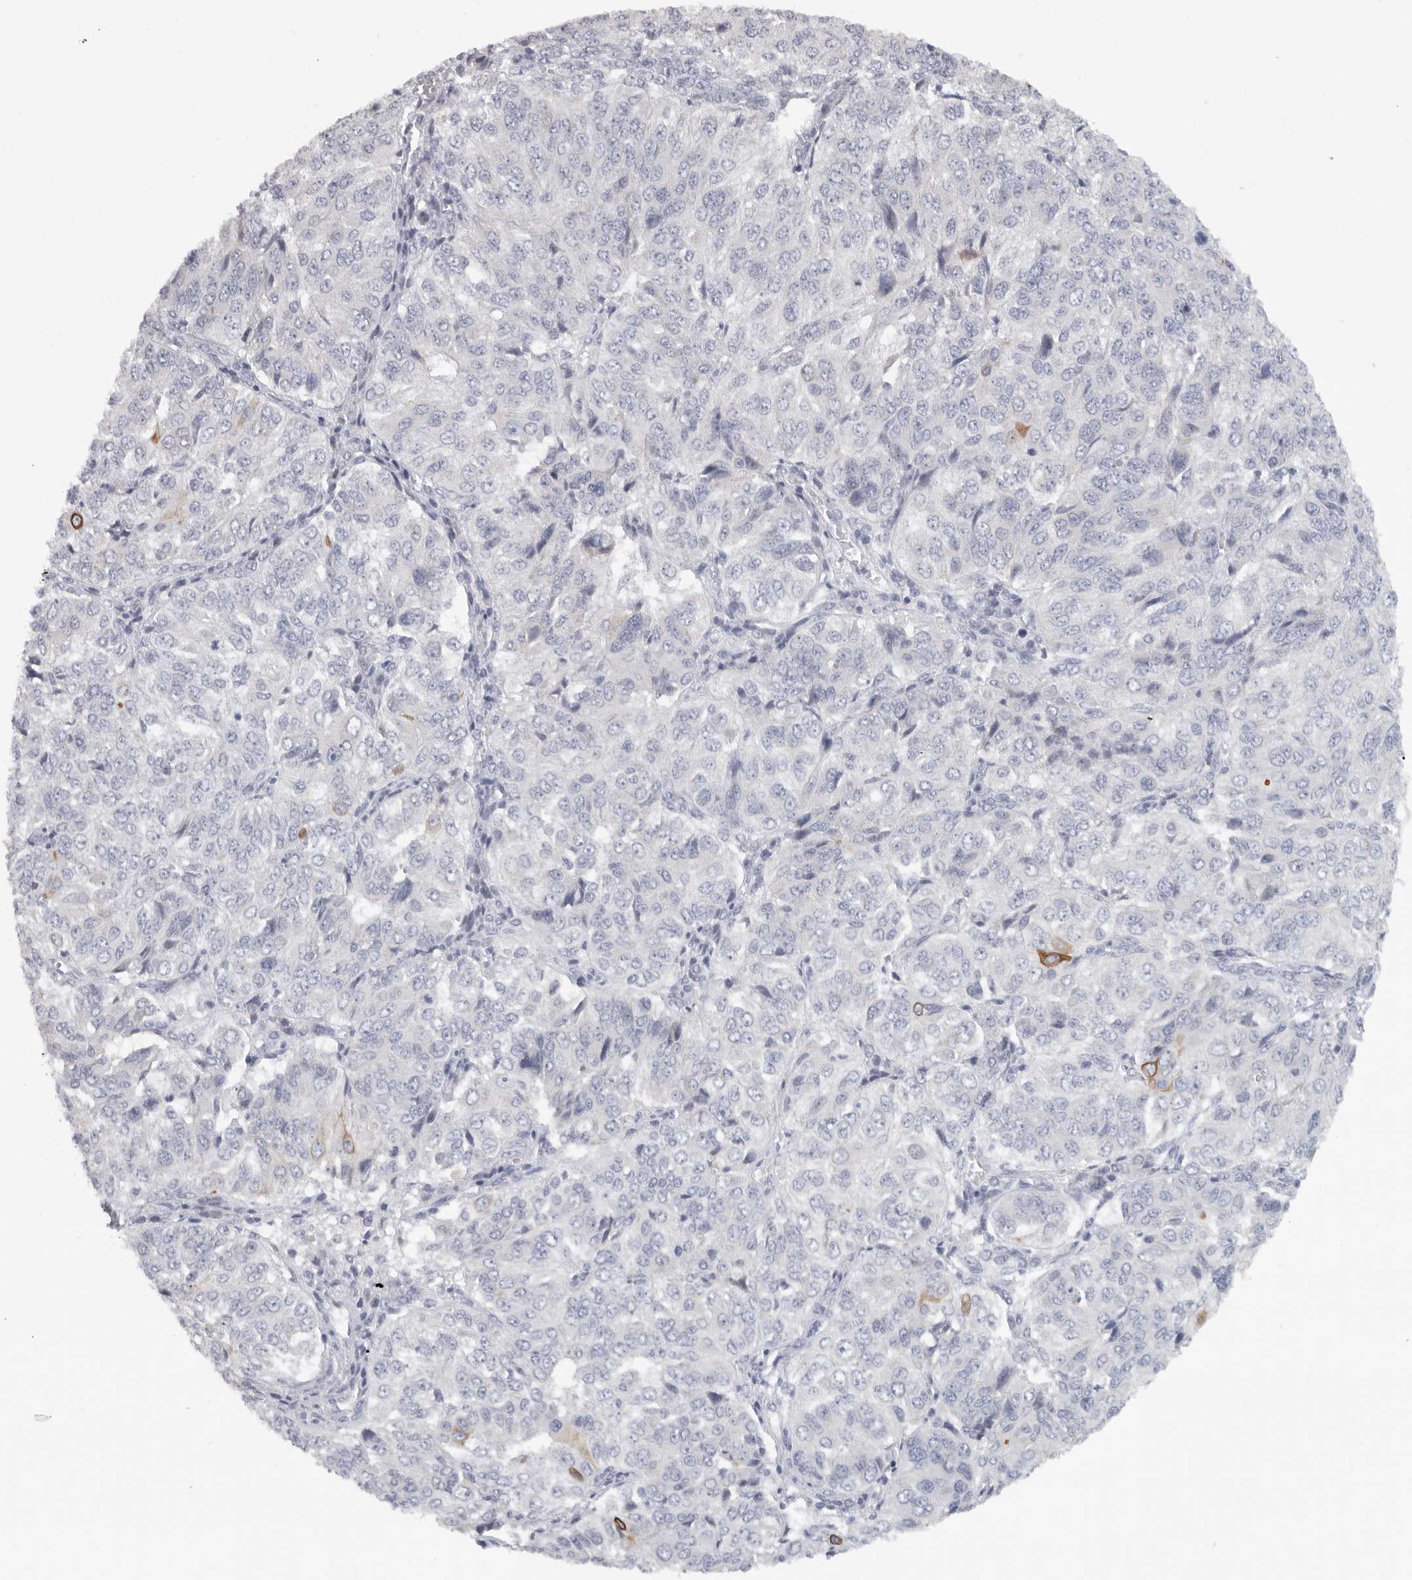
{"staining": {"intensity": "negative", "quantity": "none", "location": "none"}, "tissue": "ovarian cancer", "cell_type": "Tumor cells", "image_type": "cancer", "snomed": [{"axis": "morphology", "description": "Carcinoma, endometroid"}, {"axis": "topography", "description": "Ovary"}], "caption": "This is a histopathology image of immunohistochemistry staining of ovarian cancer (endometroid carcinoma), which shows no staining in tumor cells. (DAB (3,3'-diaminobenzidine) IHC visualized using brightfield microscopy, high magnification).", "gene": "TMEM69", "patient": {"sex": "female", "age": 51}}